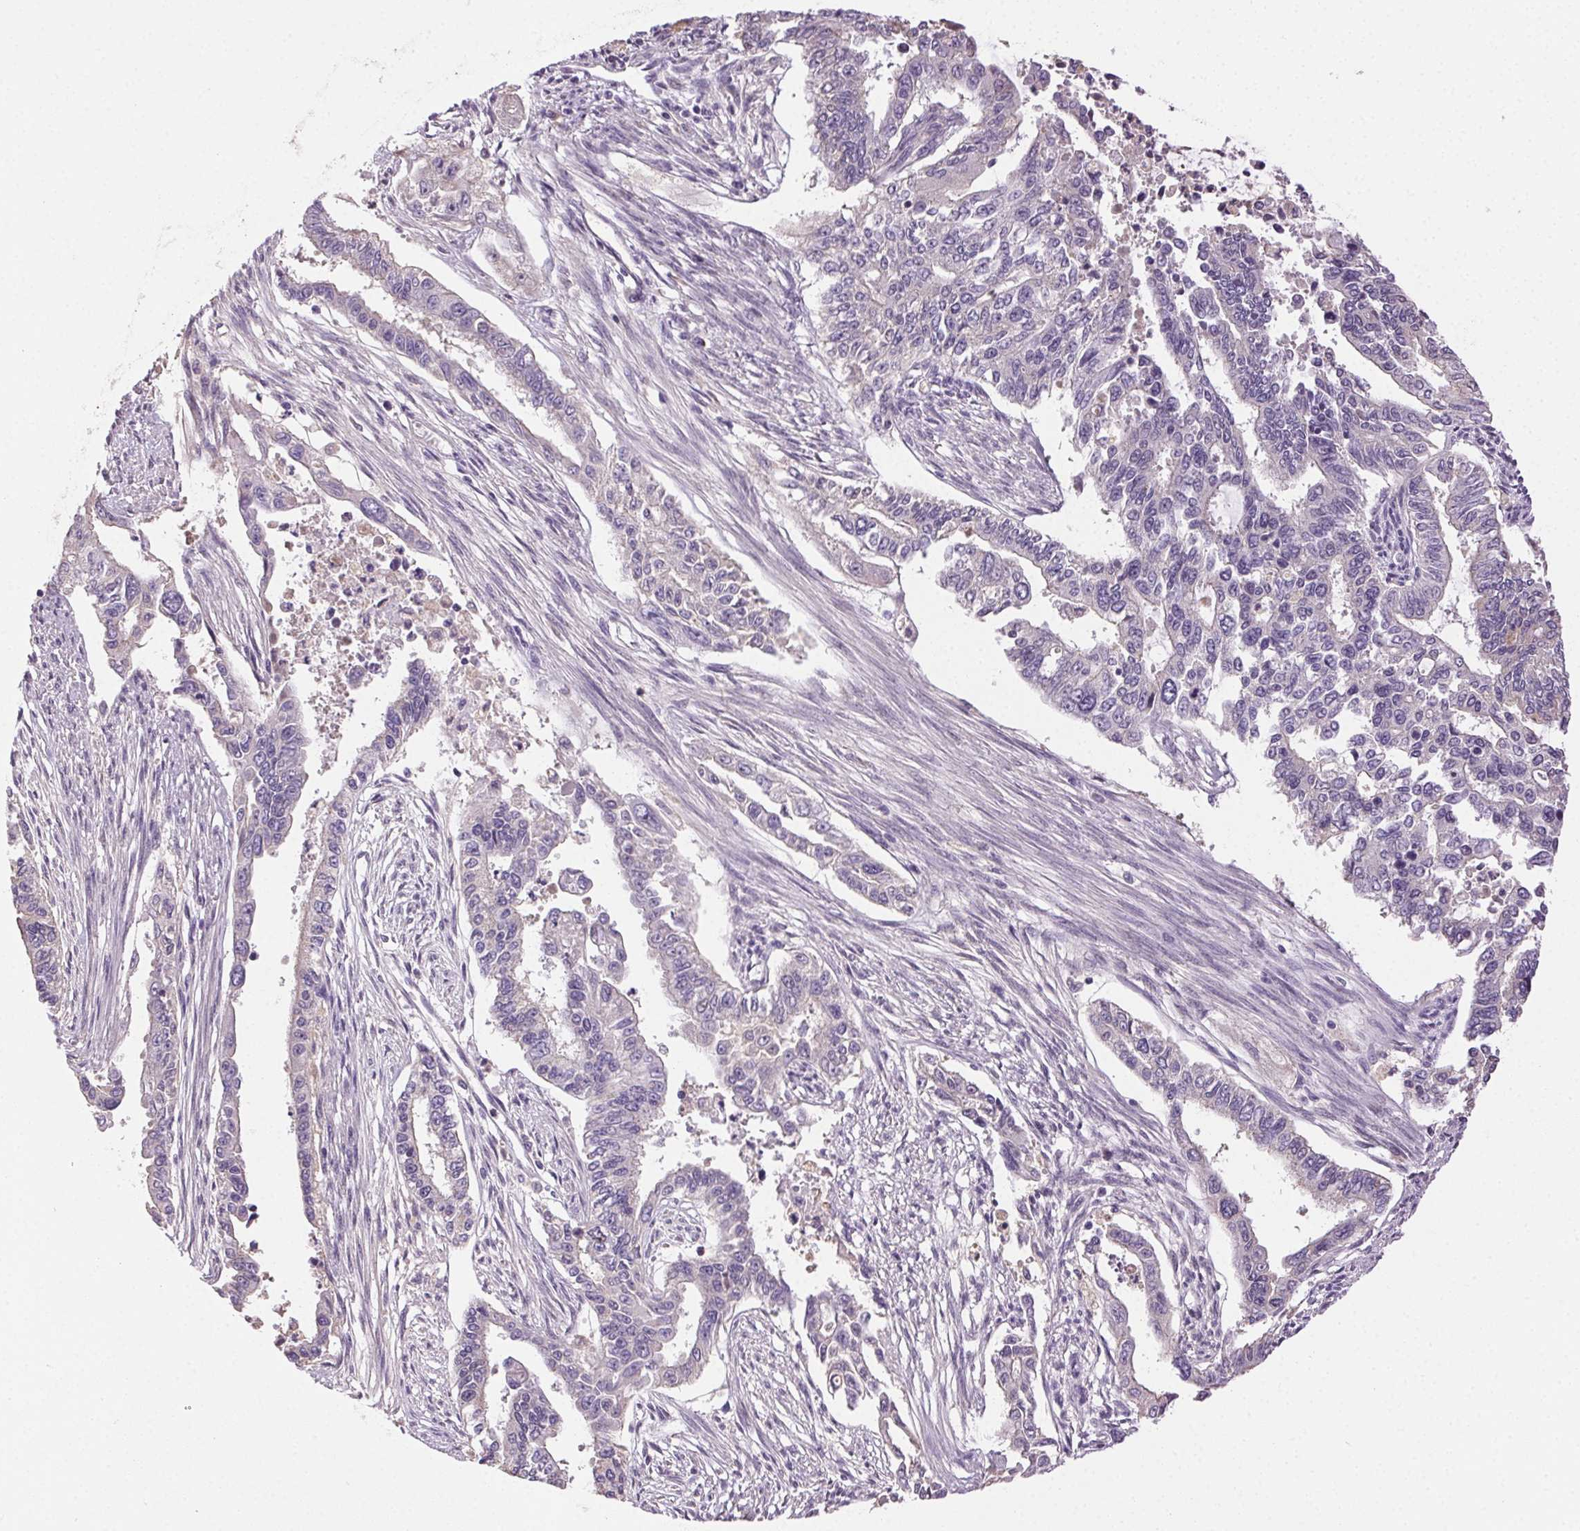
{"staining": {"intensity": "negative", "quantity": "none", "location": "none"}, "tissue": "endometrial cancer", "cell_type": "Tumor cells", "image_type": "cancer", "snomed": [{"axis": "morphology", "description": "Adenocarcinoma, NOS"}, {"axis": "topography", "description": "Uterus"}], "caption": "This is an immunohistochemistry image of human adenocarcinoma (endometrial). There is no staining in tumor cells.", "gene": "BPIFB2", "patient": {"sex": "female", "age": 59}}